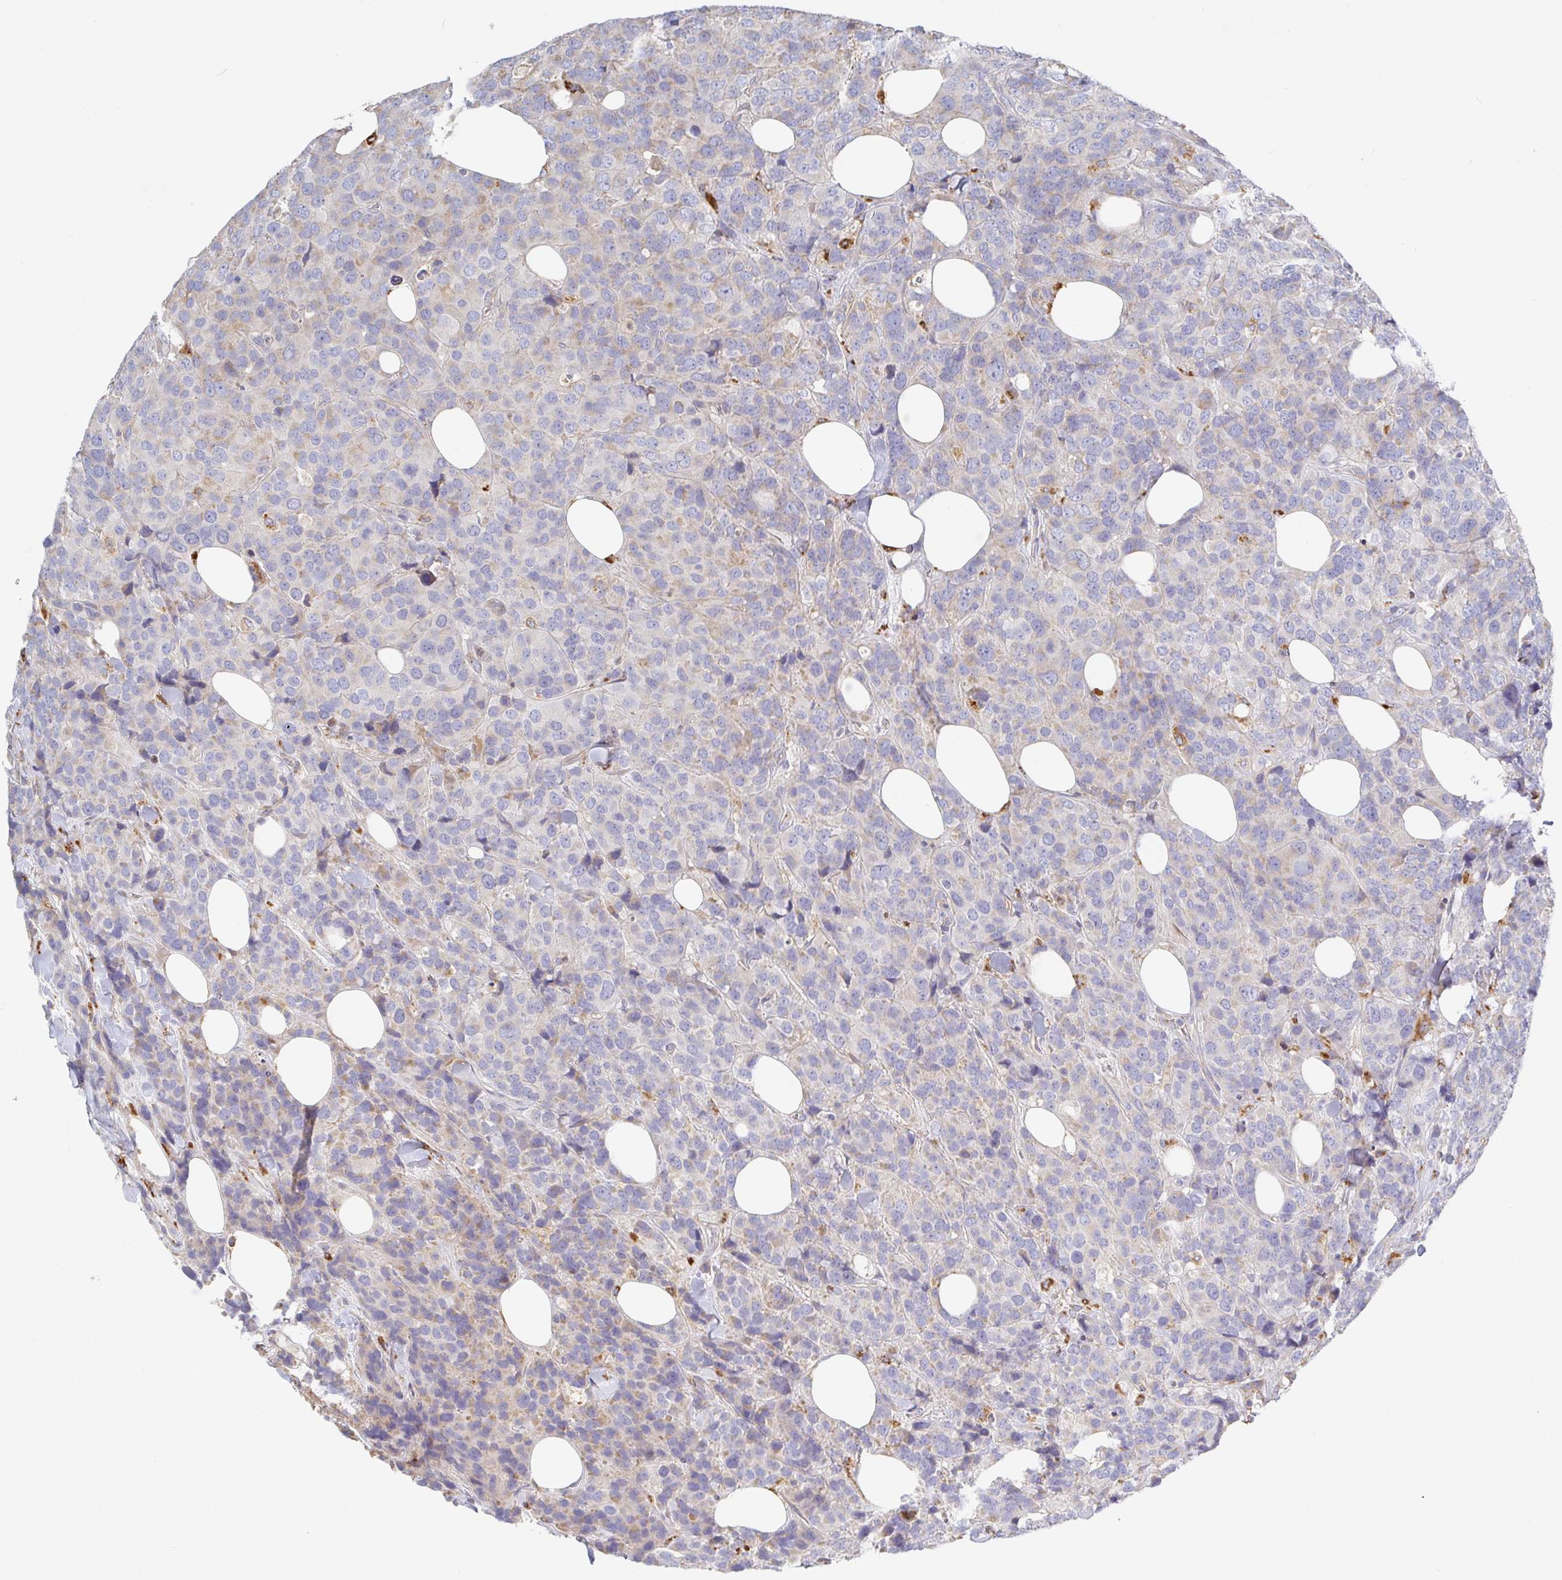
{"staining": {"intensity": "weak", "quantity": "<25%", "location": "cytoplasmic/membranous"}, "tissue": "breast cancer", "cell_type": "Tumor cells", "image_type": "cancer", "snomed": [{"axis": "morphology", "description": "Lobular carcinoma"}, {"axis": "topography", "description": "Breast"}], "caption": "Immunohistochemistry of human breast cancer (lobular carcinoma) displays no positivity in tumor cells. (IHC, brightfield microscopy, high magnification).", "gene": "IRAK2", "patient": {"sex": "female", "age": 59}}